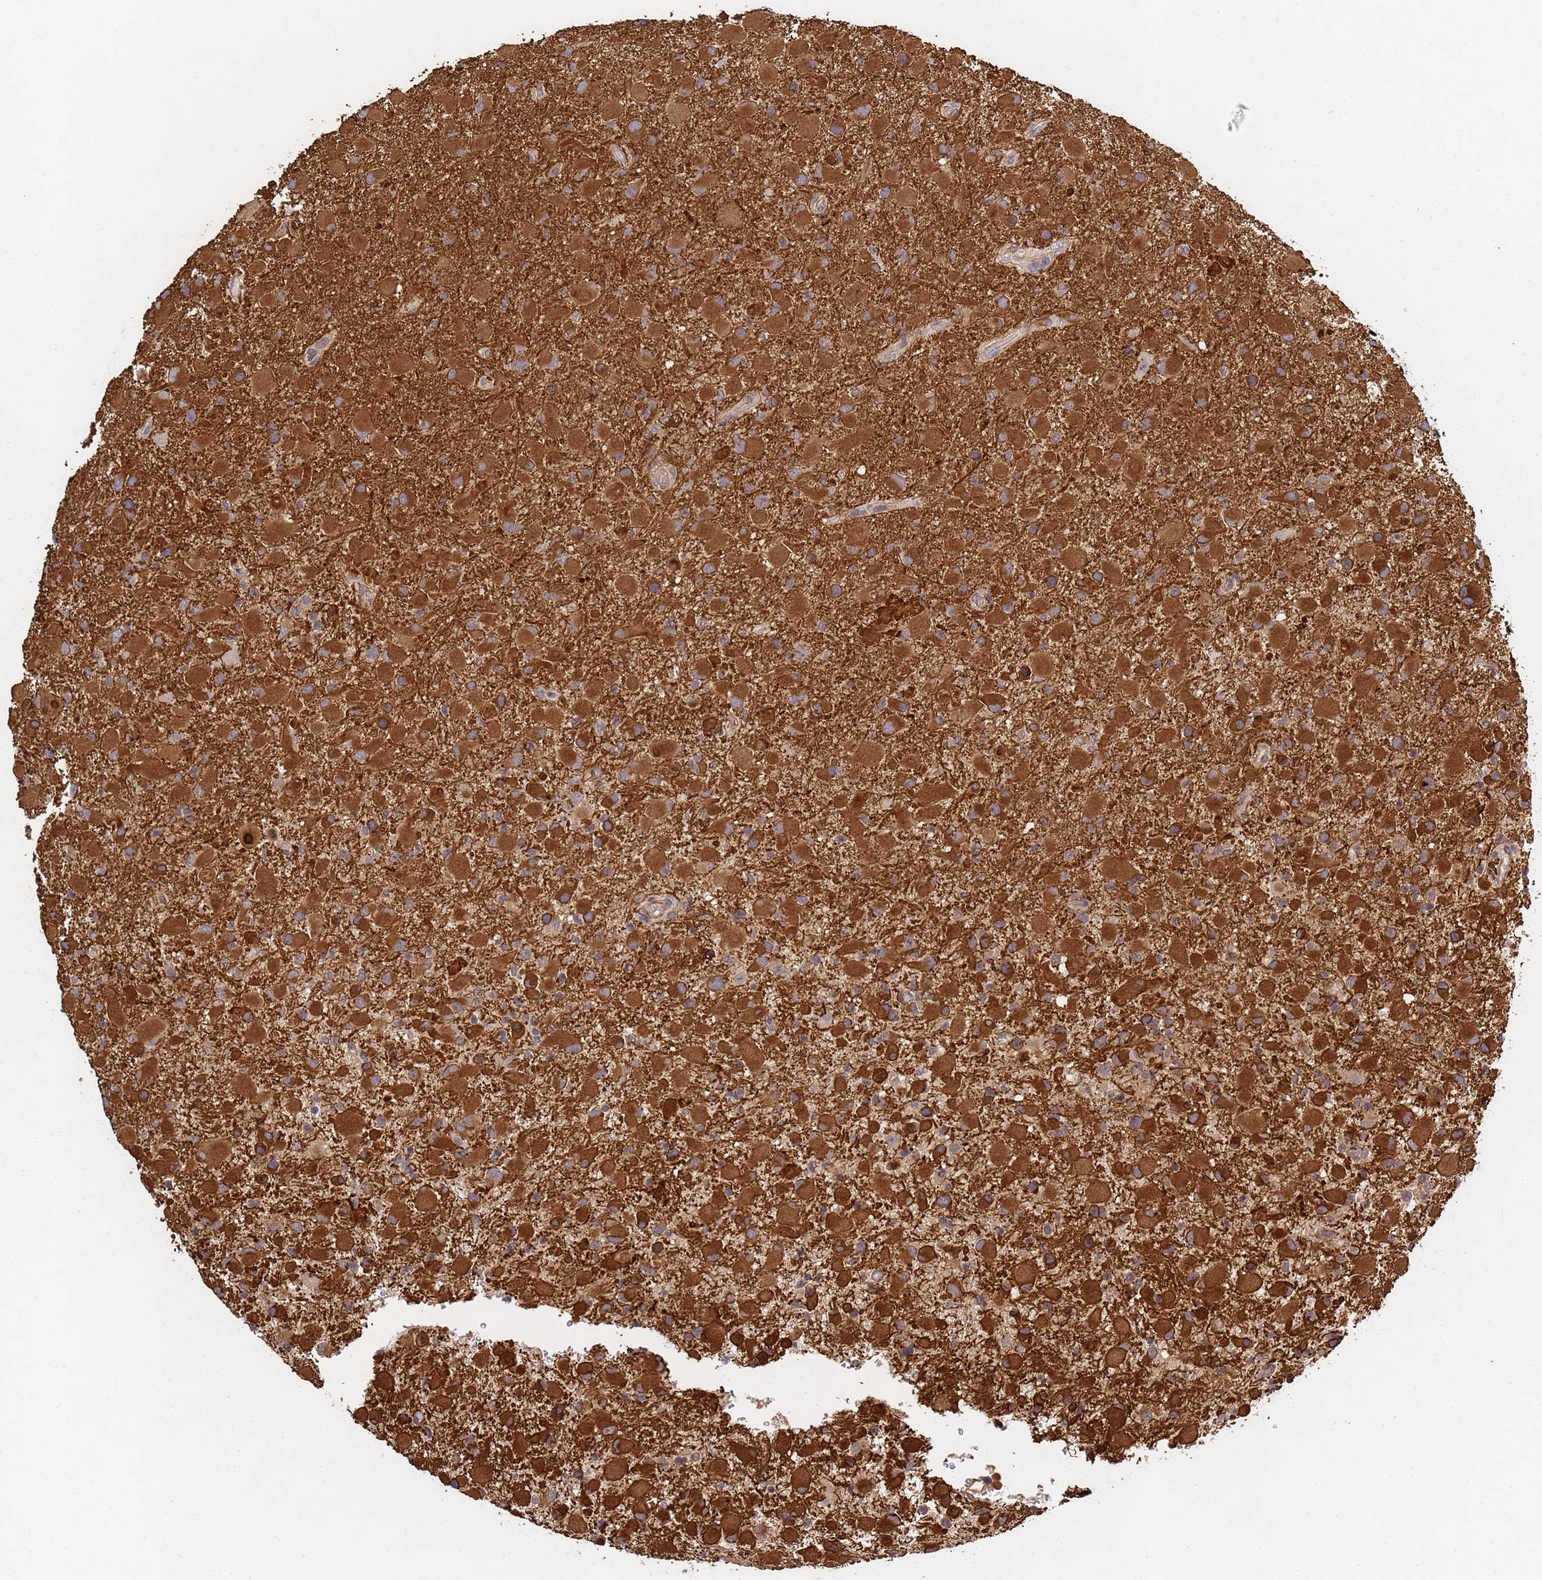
{"staining": {"intensity": "strong", "quantity": "25%-75%", "location": "cytoplasmic/membranous"}, "tissue": "glioma", "cell_type": "Tumor cells", "image_type": "cancer", "snomed": [{"axis": "morphology", "description": "Glioma, malignant, Low grade"}, {"axis": "topography", "description": "Brain"}], "caption": "There is high levels of strong cytoplasmic/membranous staining in tumor cells of malignant glioma (low-grade), as demonstrated by immunohistochemical staining (brown color).", "gene": "C8orf34", "patient": {"sex": "female", "age": 32}}